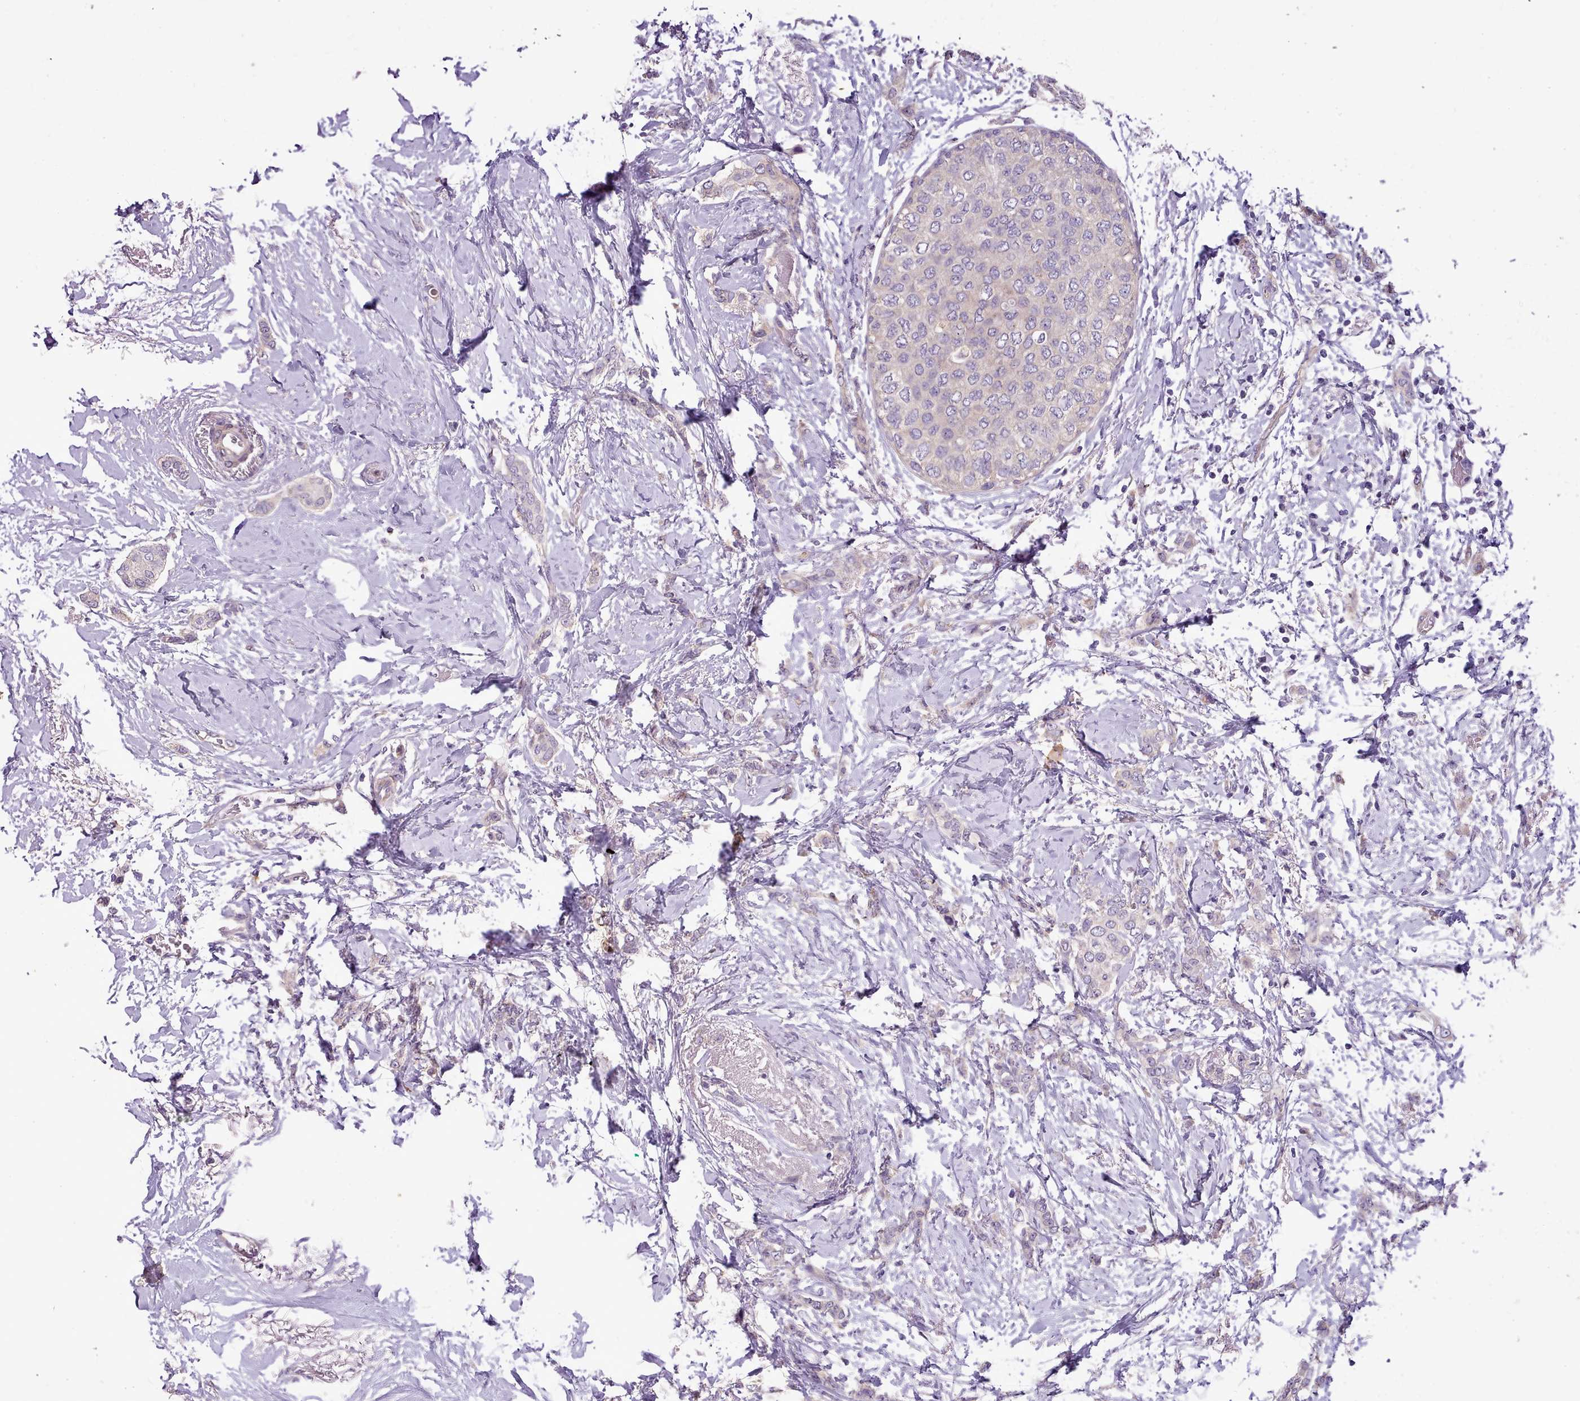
{"staining": {"intensity": "negative", "quantity": "none", "location": "none"}, "tissue": "breast cancer", "cell_type": "Tumor cells", "image_type": "cancer", "snomed": [{"axis": "morphology", "description": "Duct carcinoma"}, {"axis": "topography", "description": "Breast"}], "caption": "This is an IHC photomicrograph of human breast cancer. There is no expression in tumor cells.", "gene": "SETX", "patient": {"sex": "female", "age": 72}}